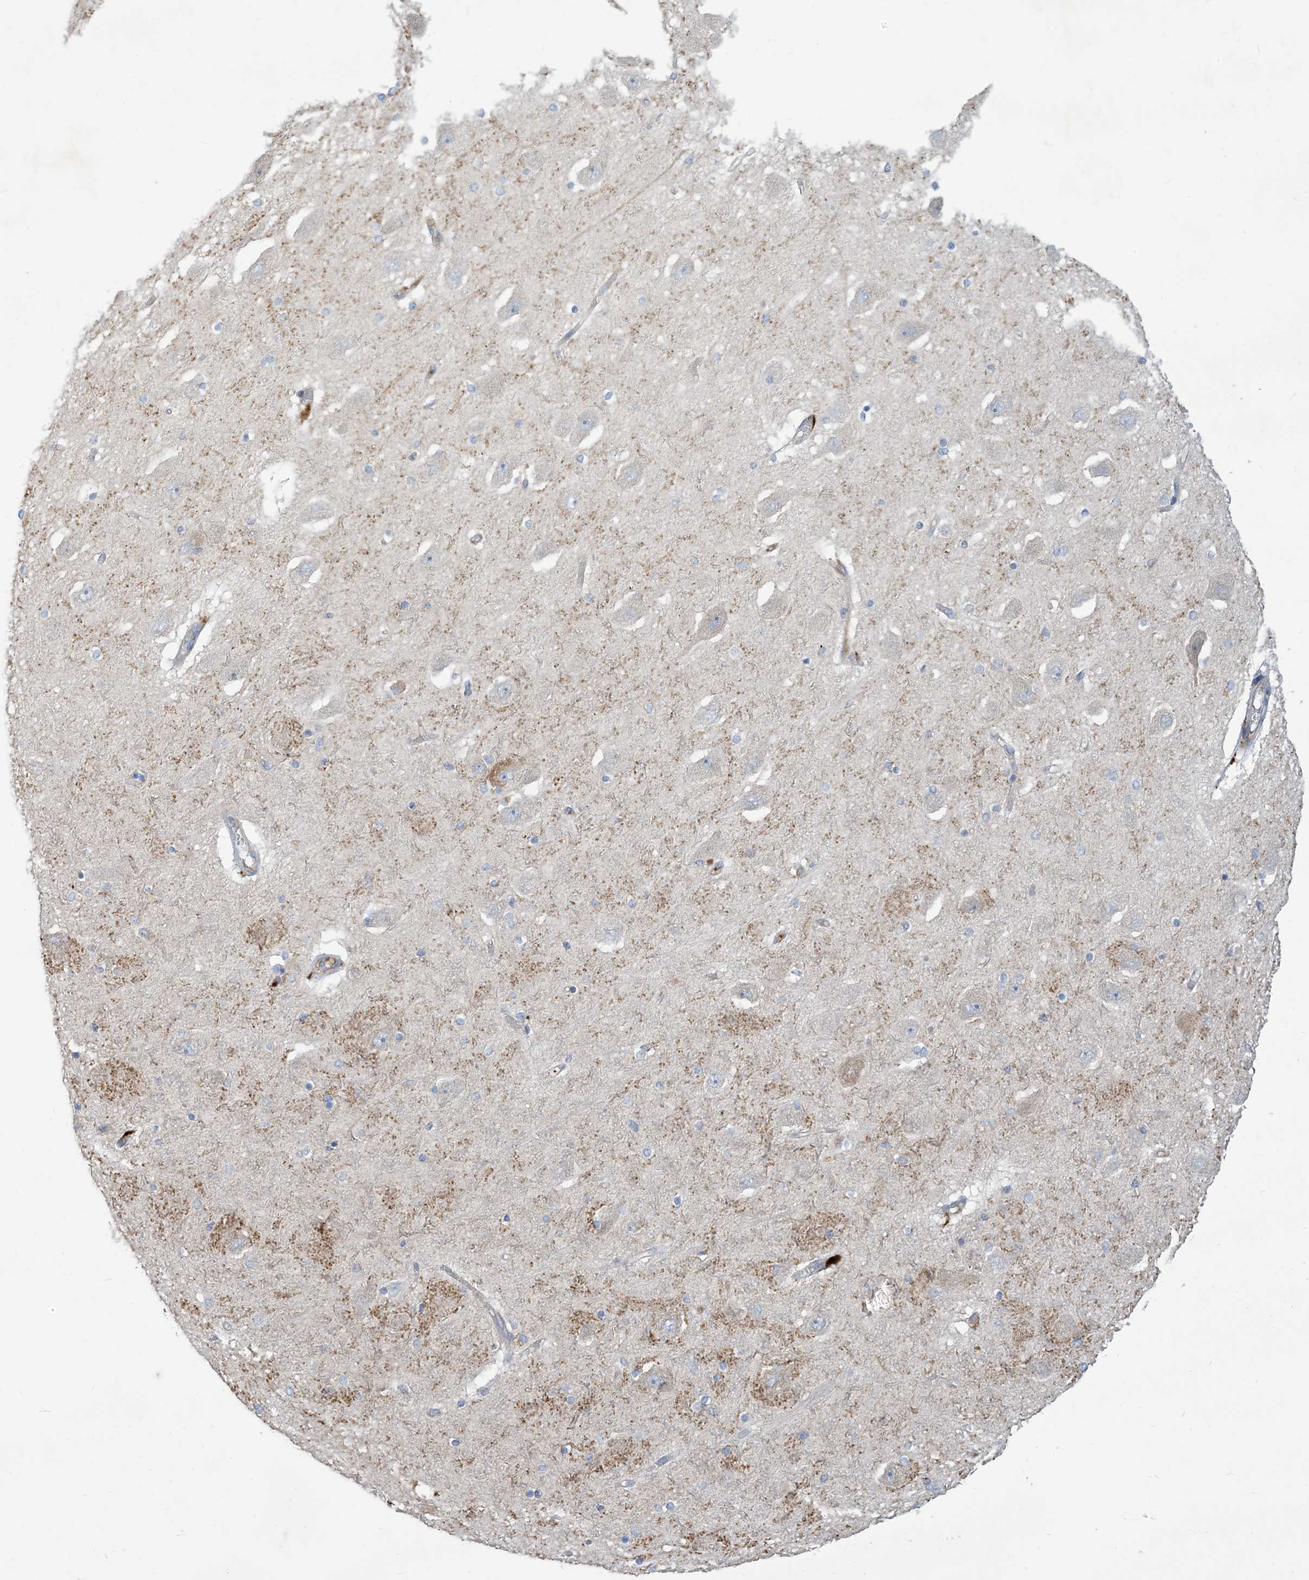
{"staining": {"intensity": "negative", "quantity": "none", "location": "none"}, "tissue": "hippocampus", "cell_type": "Glial cells", "image_type": "normal", "snomed": [{"axis": "morphology", "description": "Normal tissue, NOS"}, {"axis": "topography", "description": "Hippocampus"}], "caption": "Protein analysis of unremarkable hippocampus shows no significant expression in glial cells.", "gene": "PEAR1", "patient": {"sex": "female", "age": 54}}